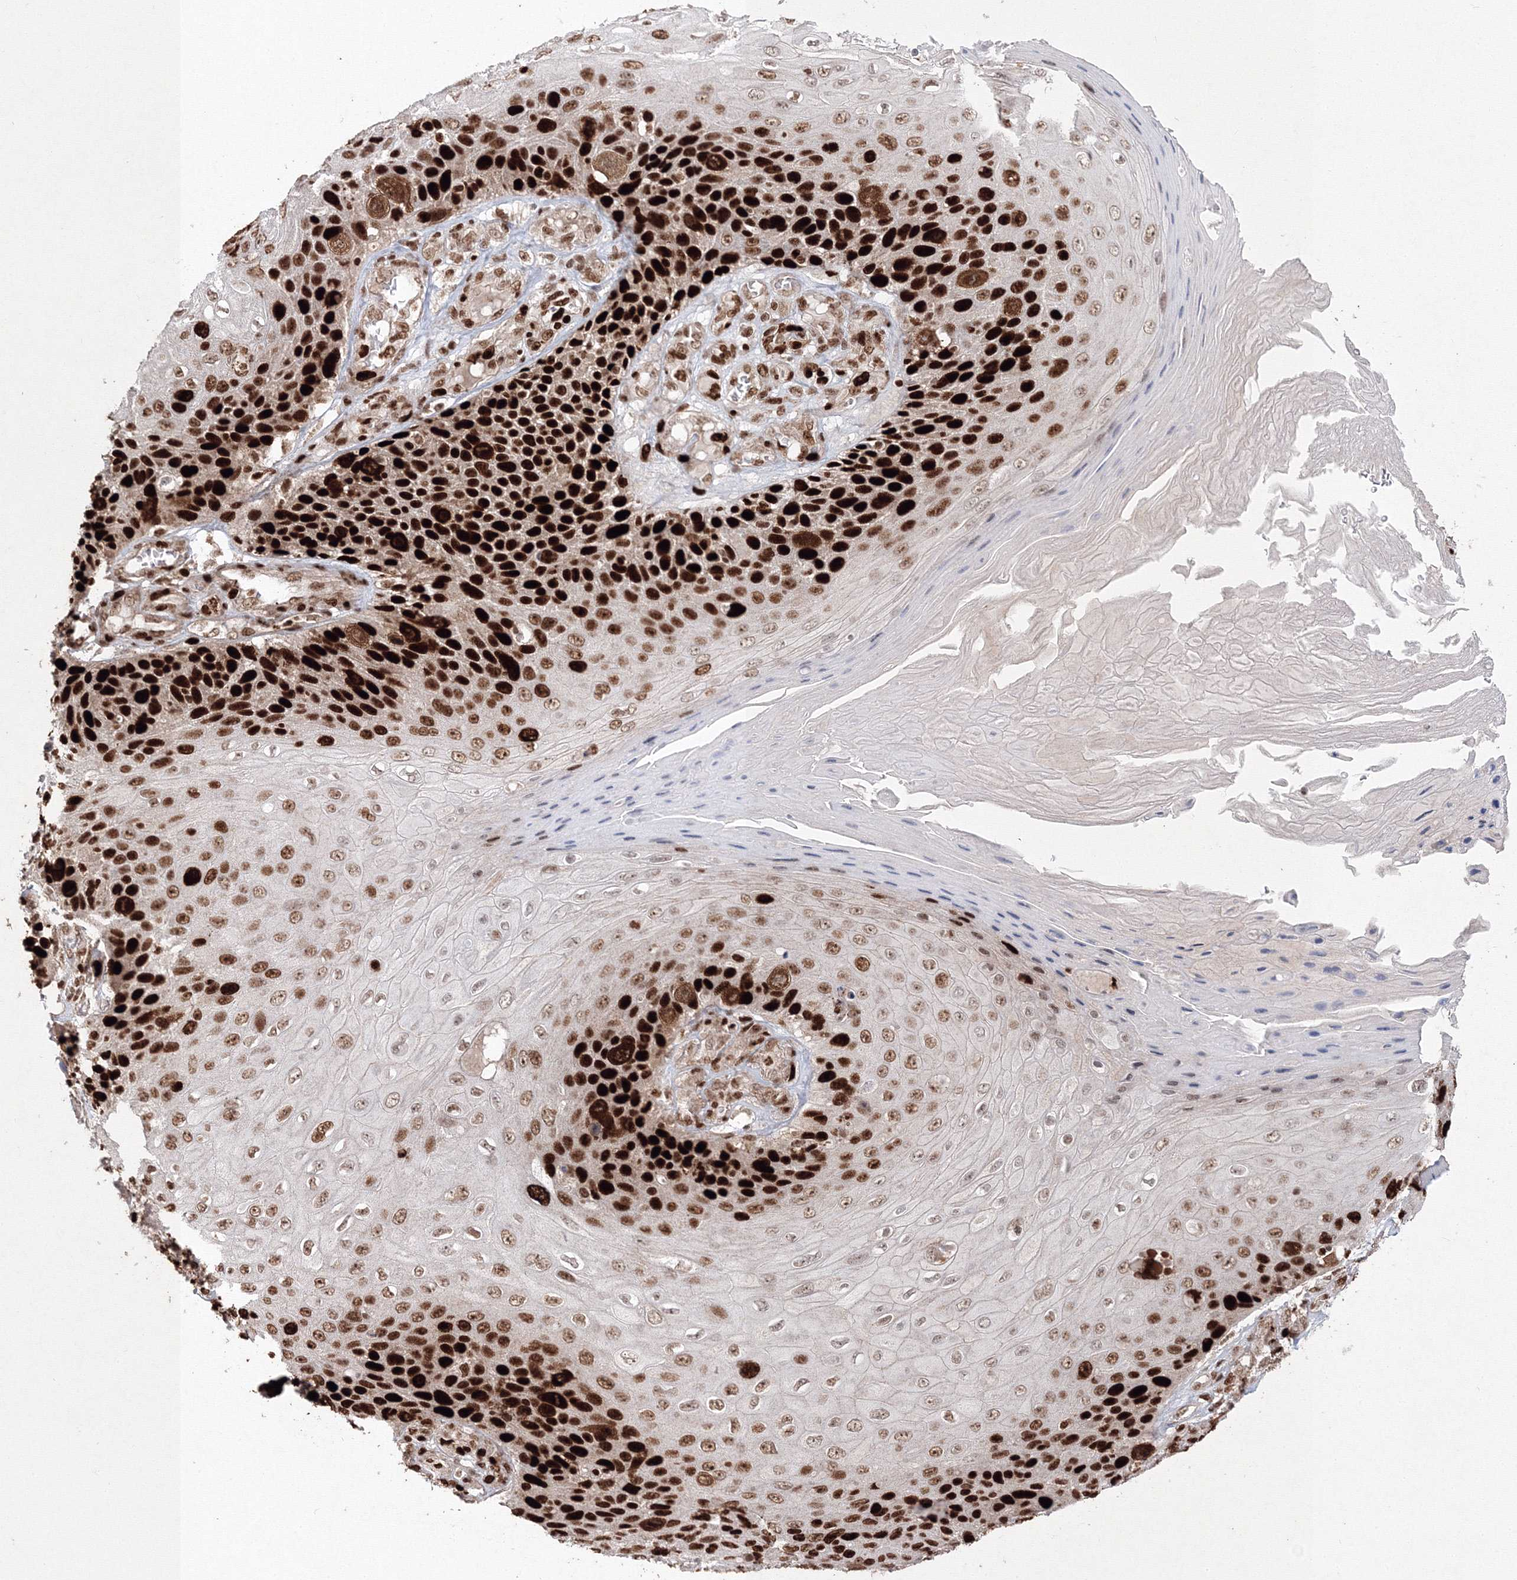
{"staining": {"intensity": "strong", "quantity": ">75%", "location": "nuclear"}, "tissue": "skin cancer", "cell_type": "Tumor cells", "image_type": "cancer", "snomed": [{"axis": "morphology", "description": "Squamous cell carcinoma, NOS"}, {"axis": "topography", "description": "Skin"}], "caption": "Skin squamous cell carcinoma stained with DAB immunohistochemistry demonstrates high levels of strong nuclear expression in about >75% of tumor cells. The staining was performed using DAB, with brown indicating positive protein expression. Nuclei are stained blue with hematoxylin.", "gene": "LIG1", "patient": {"sex": "female", "age": 88}}